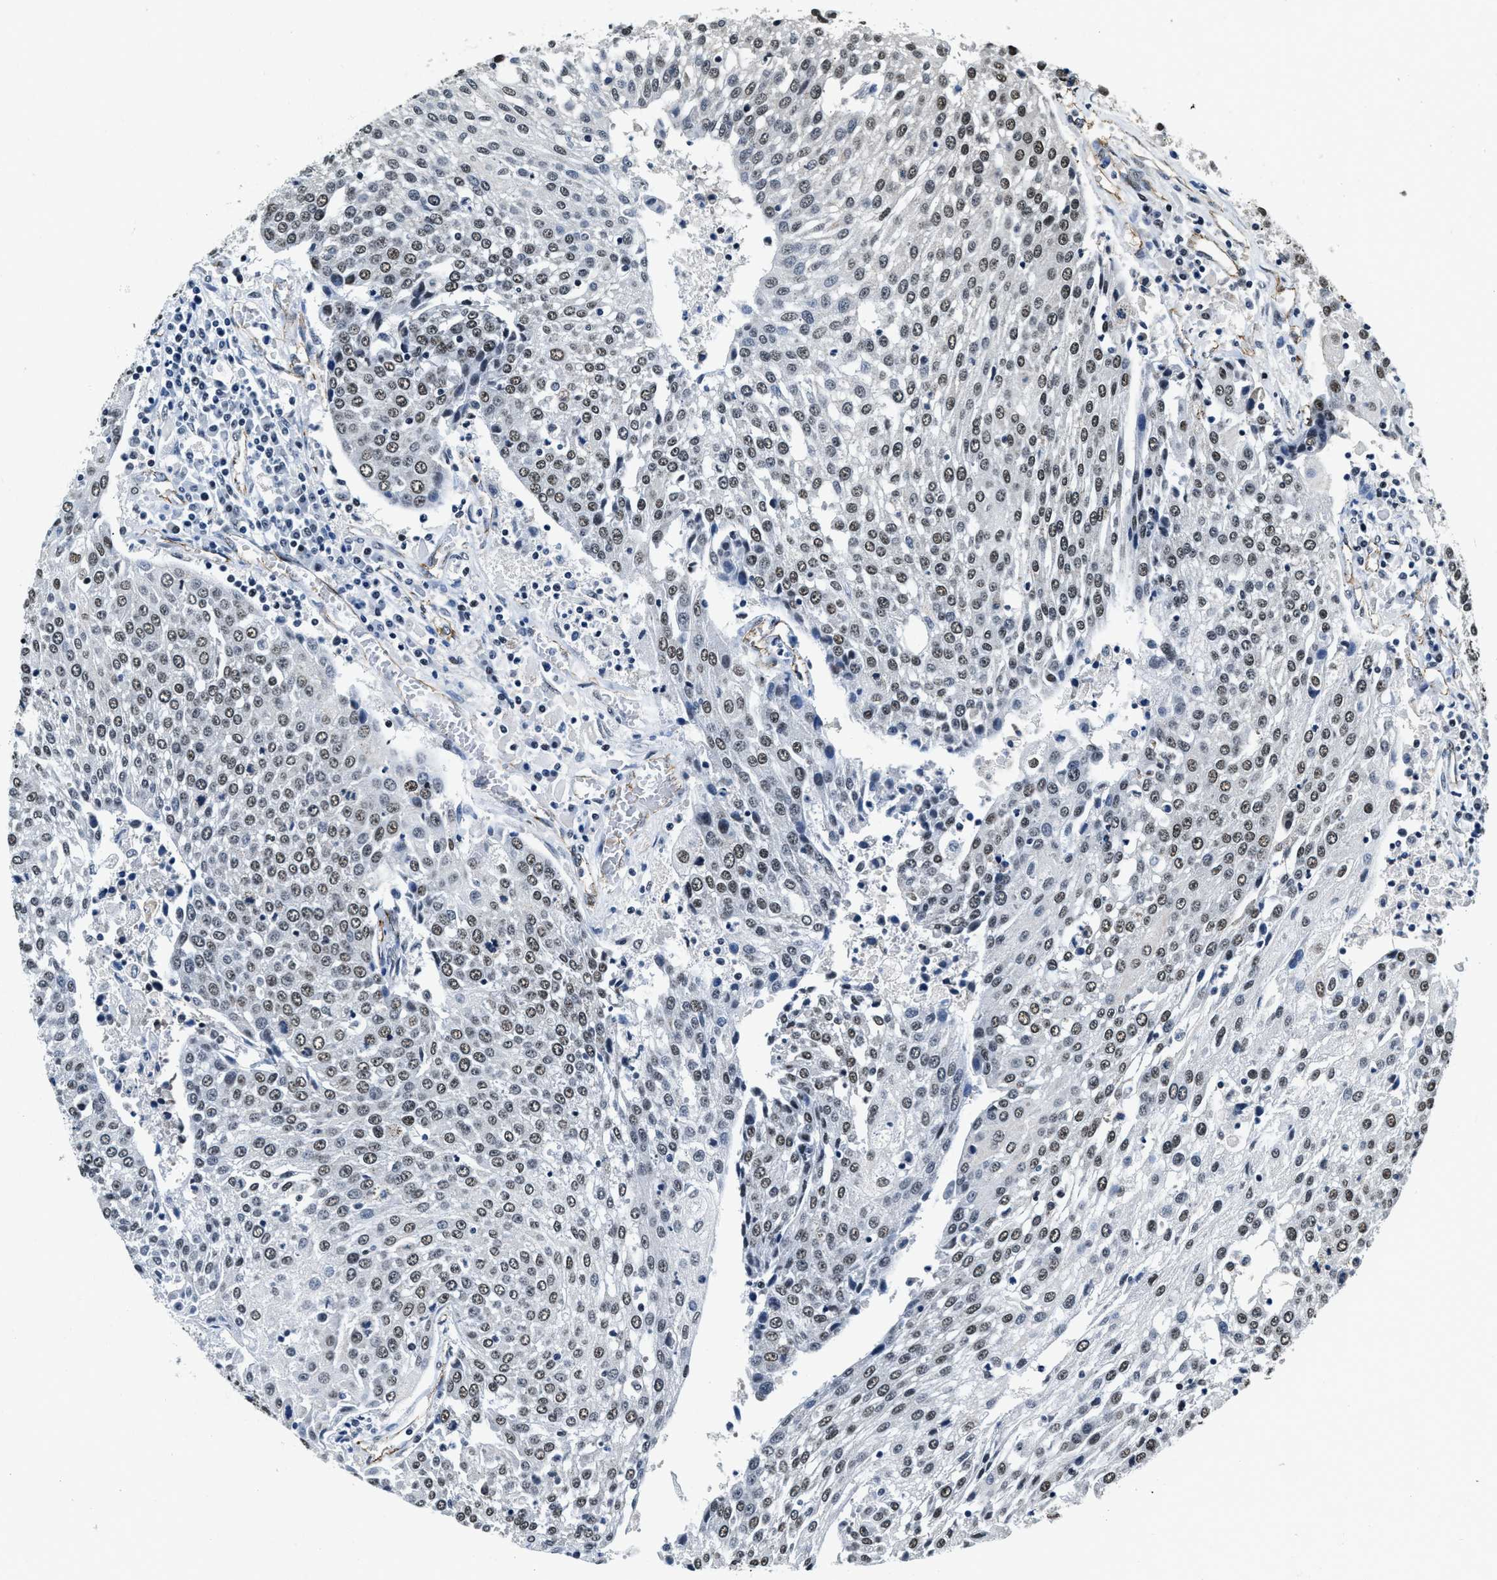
{"staining": {"intensity": "weak", "quantity": ">75%", "location": "nuclear"}, "tissue": "urothelial cancer", "cell_type": "Tumor cells", "image_type": "cancer", "snomed": [{"axis": "morphology", "description": "Urothelial carcinoma, High grade"}, {"axis": "topography", "description": "Urinary bladder"}], "caption": "High-grade urothelial carcinoma stained for a protein demonstrates weak nuclear positivity in tumor cells. (Stains: DAB (3,3'-diaminobenzidine) in brown, nuclei in blue, Microscopy: brightfield microscopy at high magnification).", "gene": "CCNE1", "patient": {"sex": "female", "age": 85}}